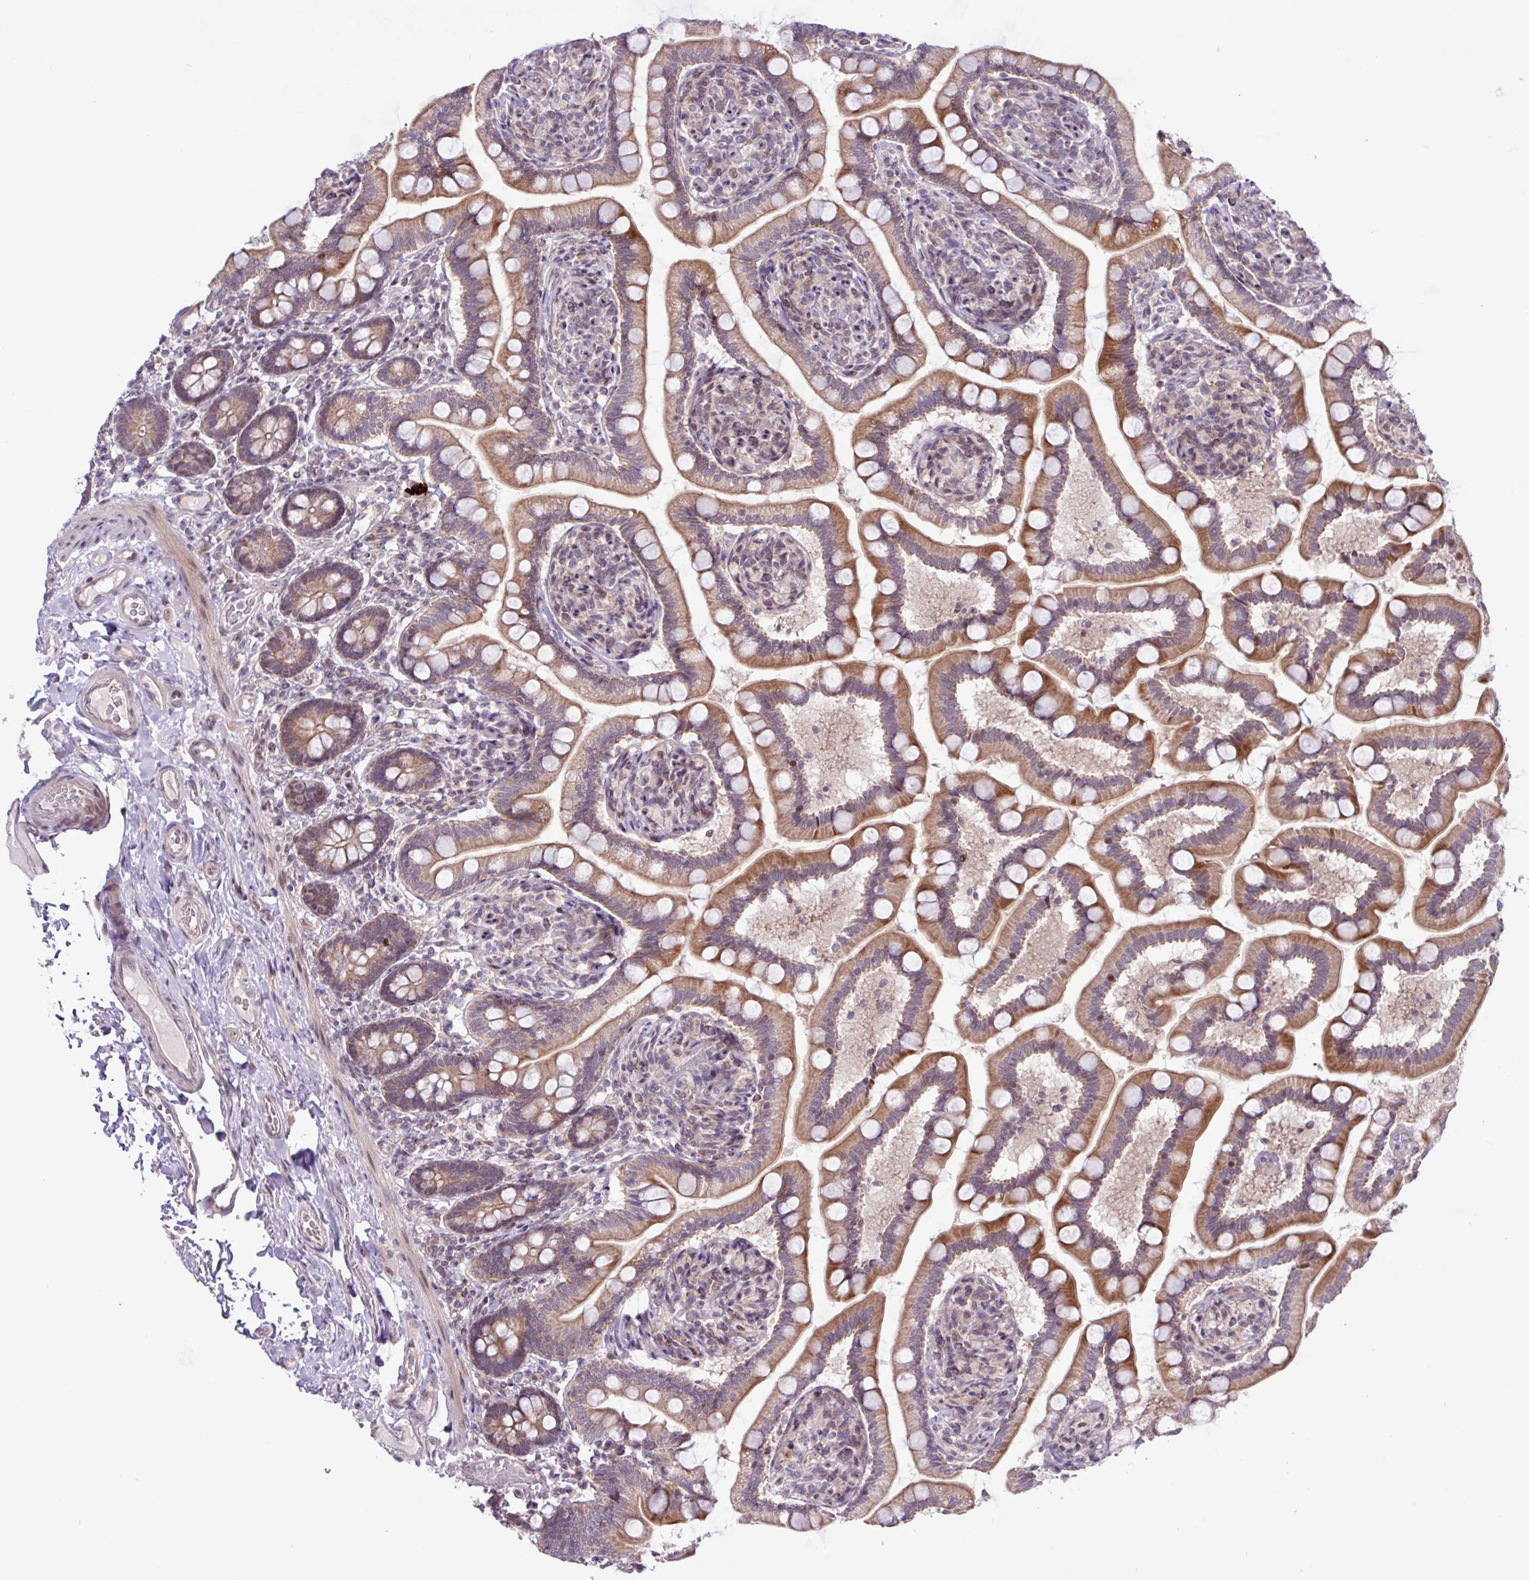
{"staining": {"intensity": "strong", "quantity": ">75%", "location": "cytoplasmic/membranous"}, "tissue": "small intestine", "cell_type": "Glandular cells", "image_type": "normal", "snomed": [{"axis": "morphology", "description": "Normal tissue, NOS"}, {"axis": "topography", "description": "Small intestine"}], "caption": "The immunohistochemical stain labels strong cytoplasmic/membranous expression in glandular cells of unremarkable small intestine. (brown staining indicates protein expression, while blue staining denotes nuclei).", "gene": "RTL3", "patient": {"sex": "female", "age": 64}}